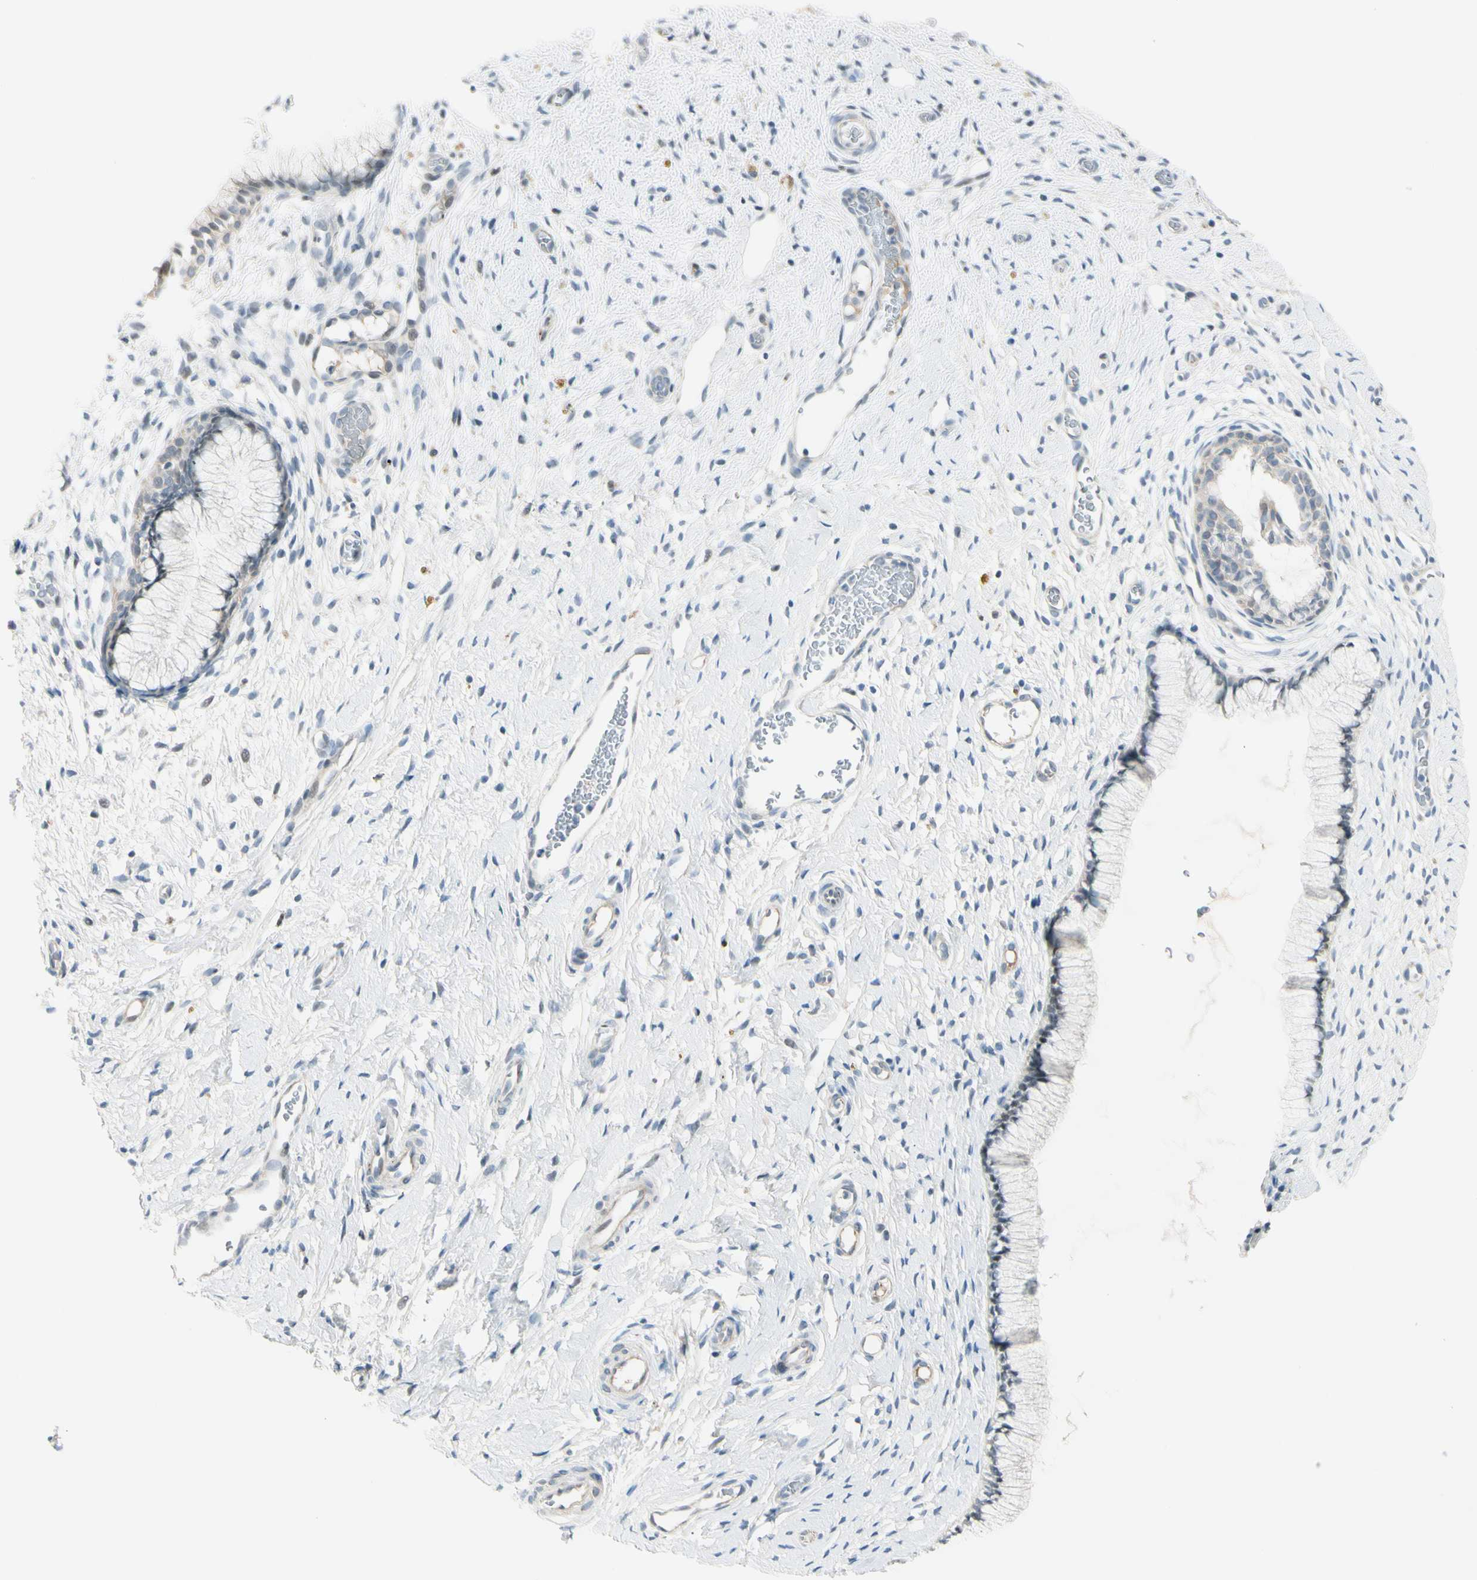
{"staining": {"intensity": "negative", "quantity": "none", "location": "none"}, "tissue": "cervix", "cell_type": "Glandular cells", "image_type": "normal", "snomed": [{"axis": "morphology", "description": "Normal tissue, NOS"}, {"axis": "topography", "description": "Cervix"}], "caption": "The photomicrograph displays no staining of glandular cells in unremarkable cervix.", "gene": "B4GALNT1", "patient": {"sex": "female", "age": 65}}